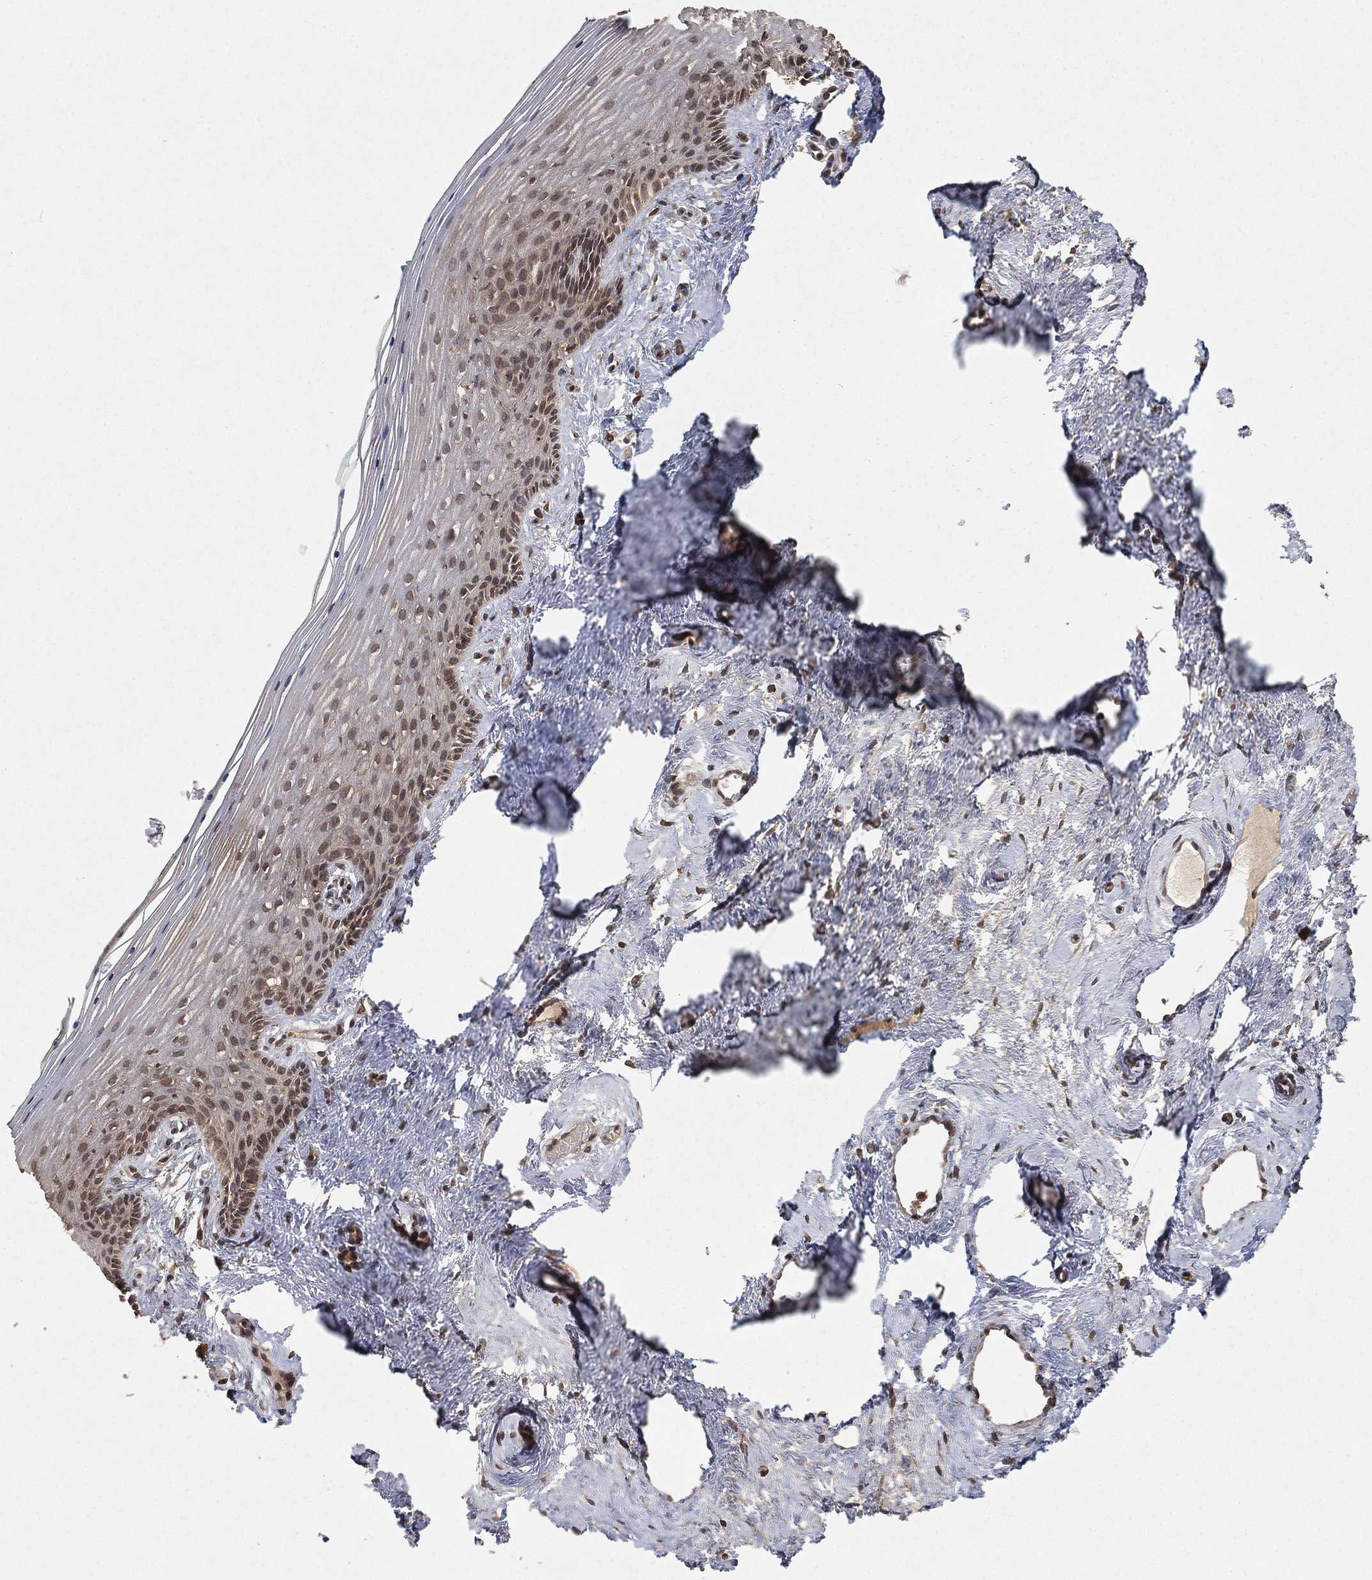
{"staining": {"intensity": "moderate", "quantity": ">75%", "location": "cytoplasmic/membranous"}, "tissue": "vagina", "cell_type": "Squamous epithelial cells", "image_type": "normal", "snomed": [{"axis": "morphology", "description": "Normal tissue, NOS"}, {"axis": "topography", "description": "Vagina"}], "caption": "Protein staining by IHC reveals moderate cytoplasmic/membranous staining in approximately >75% of squamous epithelial cells in unremarkable vagina. (DAB (3,3'-diaminobenzidine) IHC with brightfield microscopy, high magnification).", "gene": "UBA5", "patient": {"sex": "female", "age": 45}}